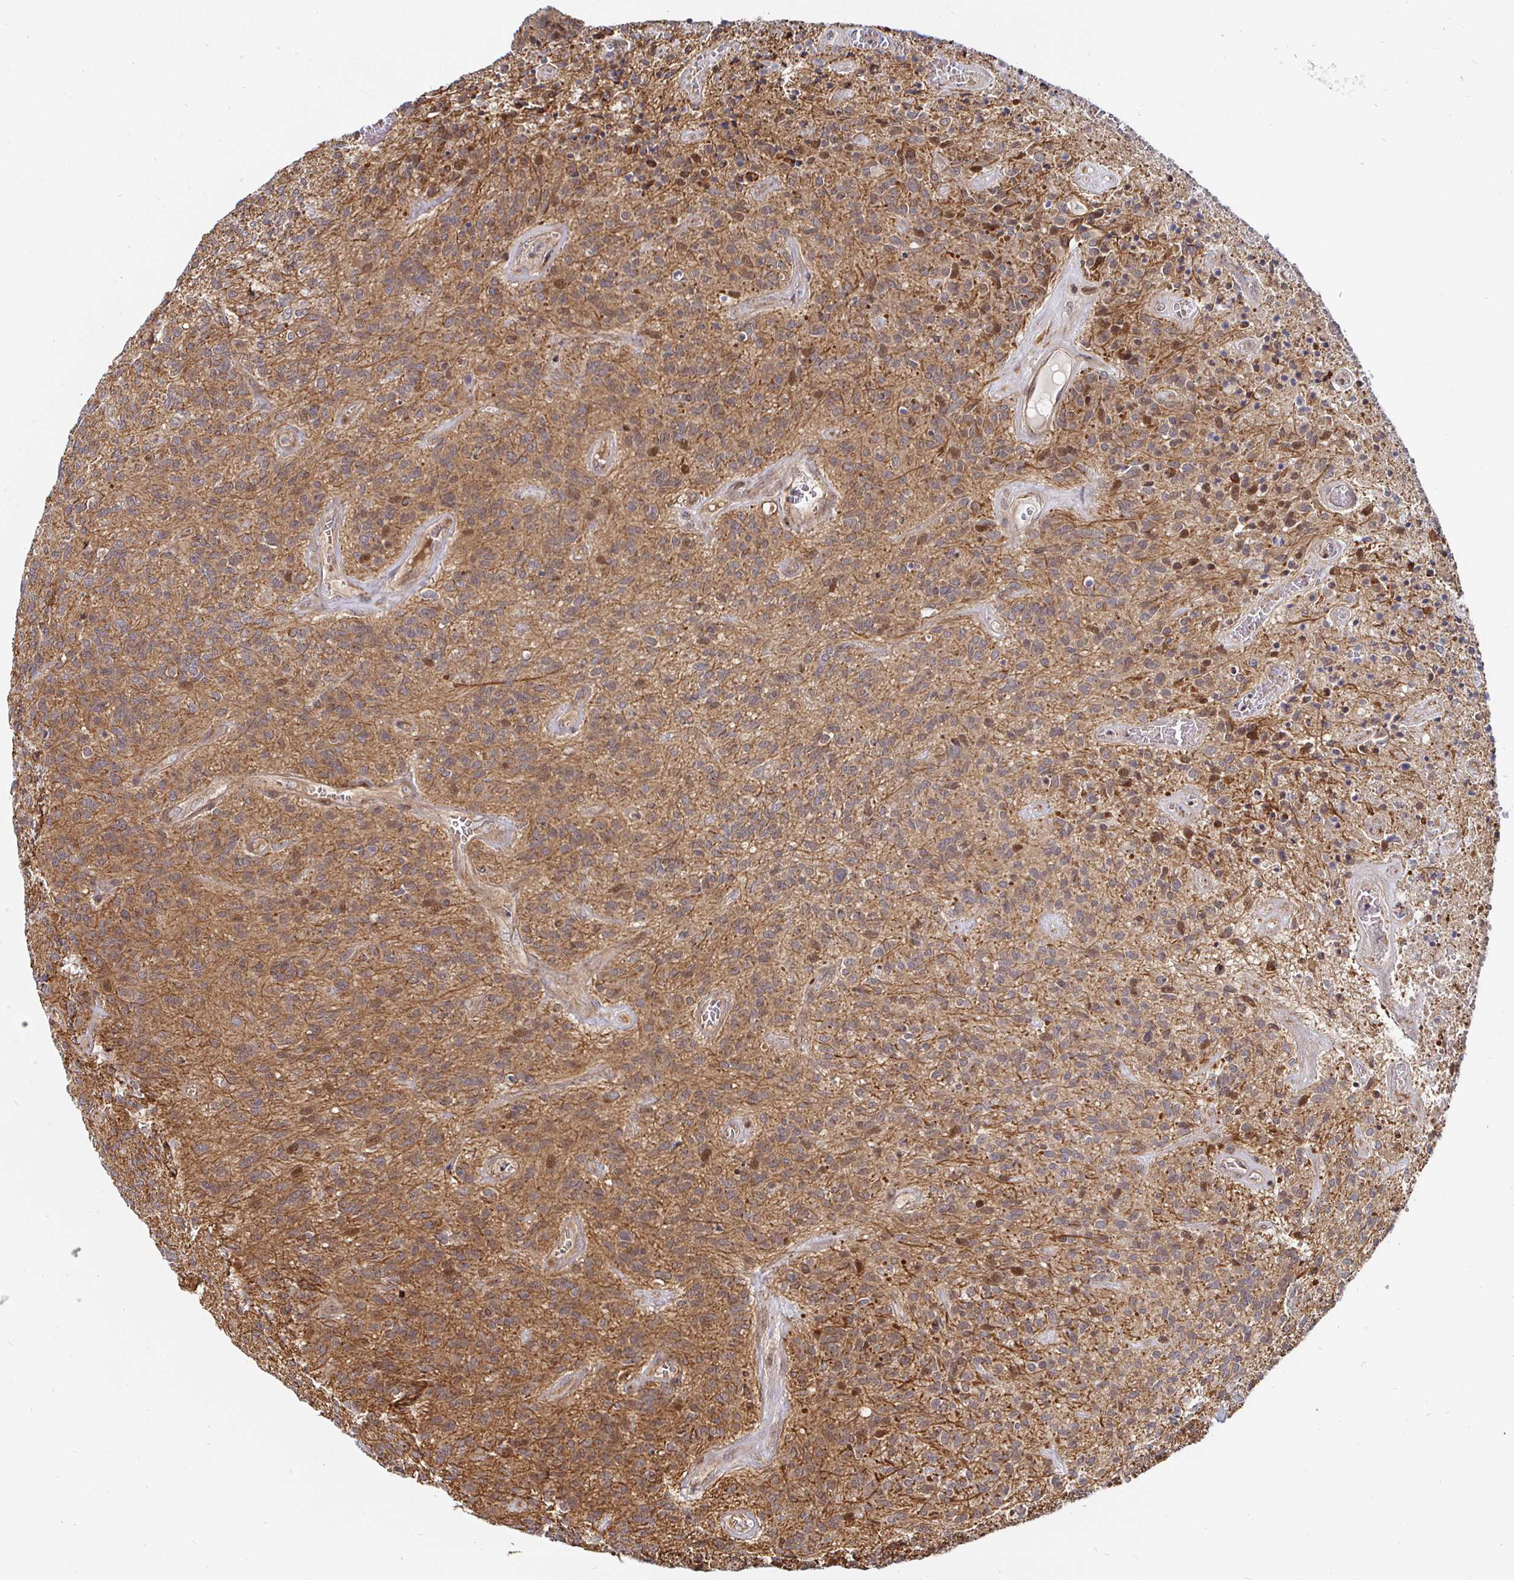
{"staining": {"intensity": "moderate", "quantity": "25%-75%", "location": "cytoplasmic/membranous"}, "tissue": "glioma", "cell_type": "Tumor cells", "image_type": "cancer", "snomed": [{"axis": "morphology", "description": "Glioma, malignant, High grade"}, {"axis": "topography", "description": "Brain"}], "caption": "Protein analysis of glioma tissue shows moderate cytoplasmic/membranous expression in about 25%-75% of tumor cells. (DAB IHC with brightfield microscopy, high magnification).", "gene": "TBKBP1", "patient": {"sex": "male", "age": 76}}